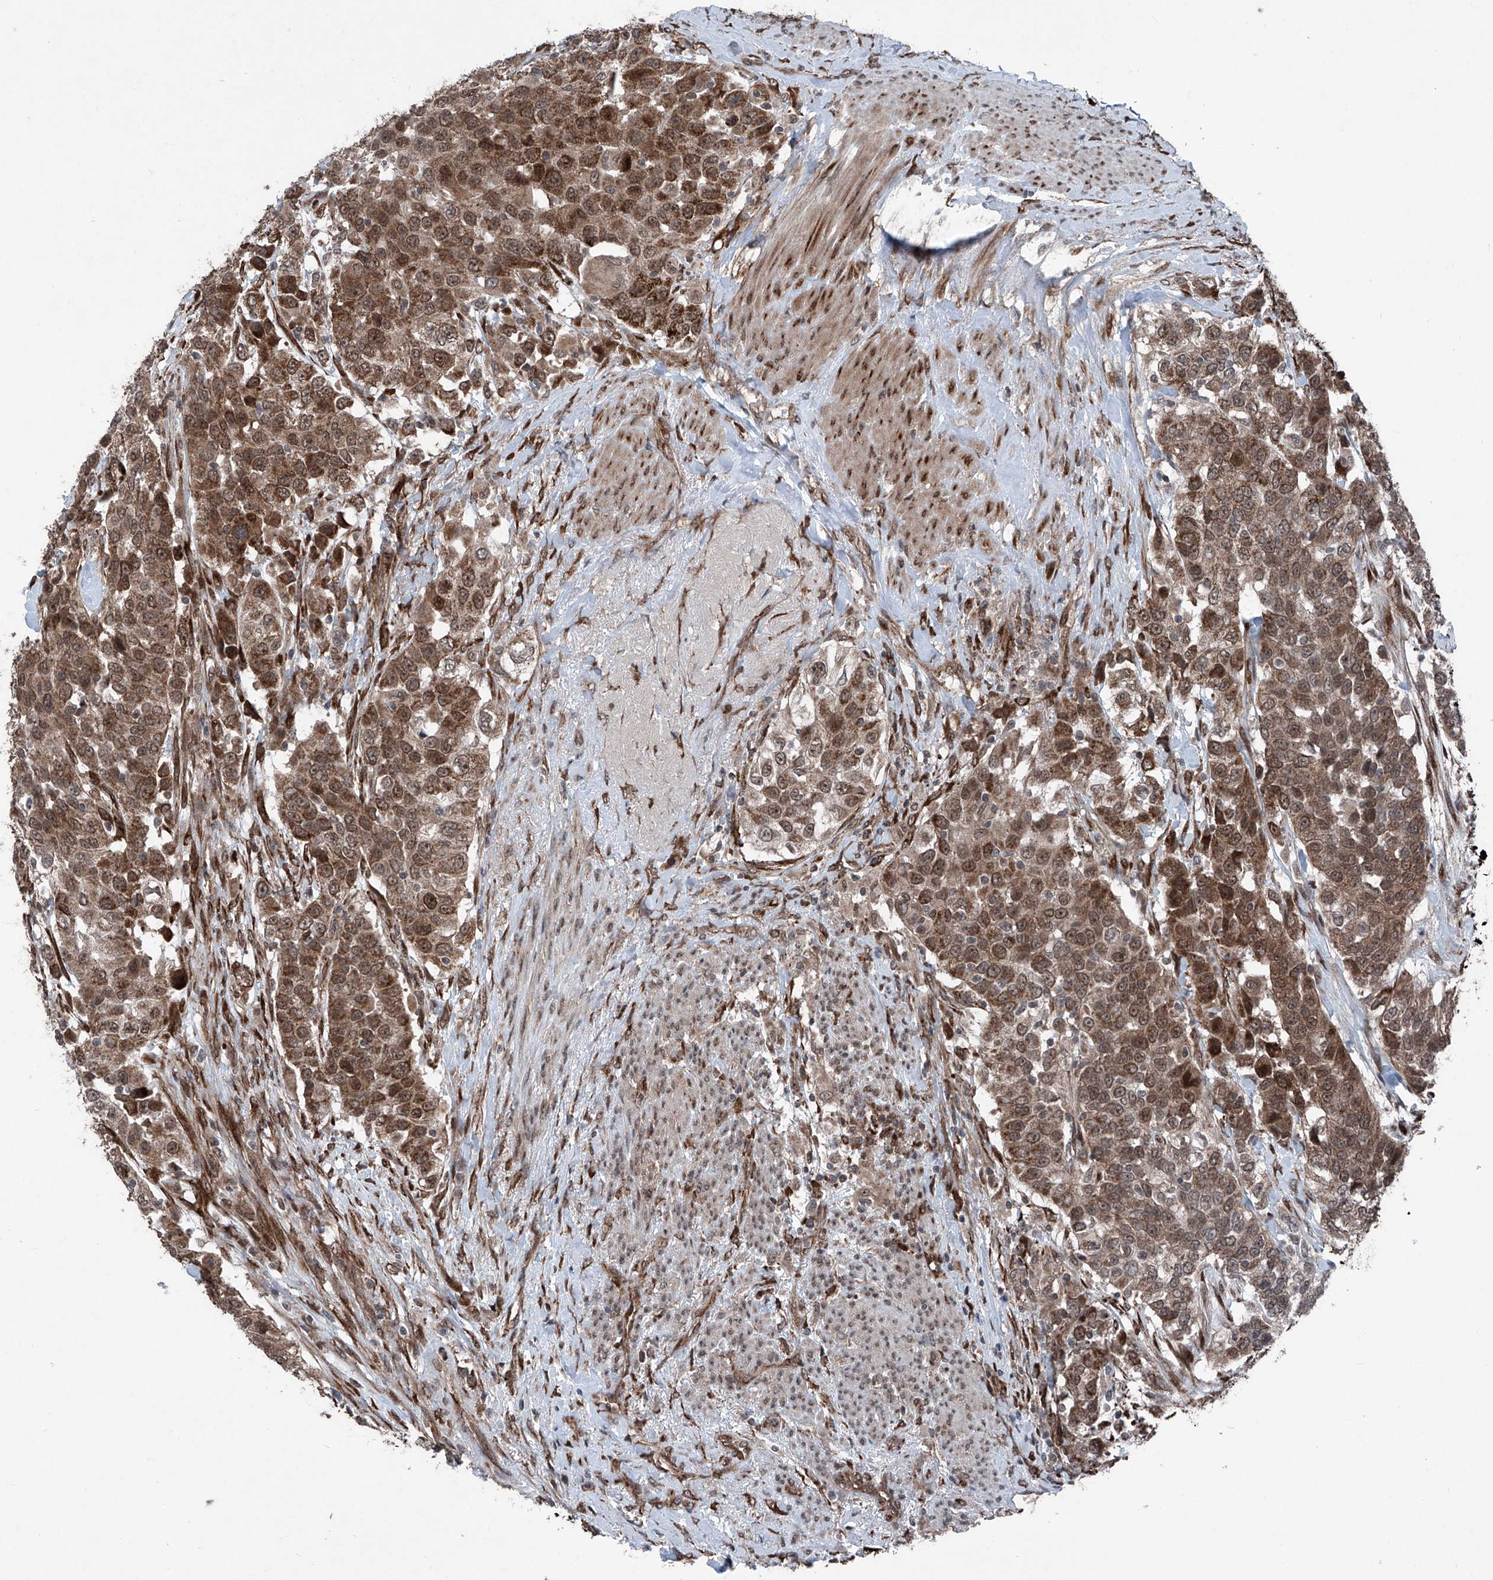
{"staining": {"intensity": "moderate", "quantity": ">75%", "location": "cytoplasmic/membranous,nuclear"}, "tissue": "urothelial cancer", "cell_type": "Tumor cells", "image_type": "cancer", "snomed": [{"axis": "morphology", "description": "Urothelial carcinoma, High grade"}, {"axis": "topography", "description": "Urinary bladder"}], "caption": "An image of human urothelial carcinoma (high-grade) stained for a protein demonstrates moderate cytoplasmic/membranous and nuclear brown staining in tumor cells. The protein is stained brown, and the nuclei are stained in blue (DAB (3,3'-diaminobenzidine) IHC with brightfield microscopy, high magnification).", "gene": "COA7", "patient": {"sex": "female", "age": 80}}